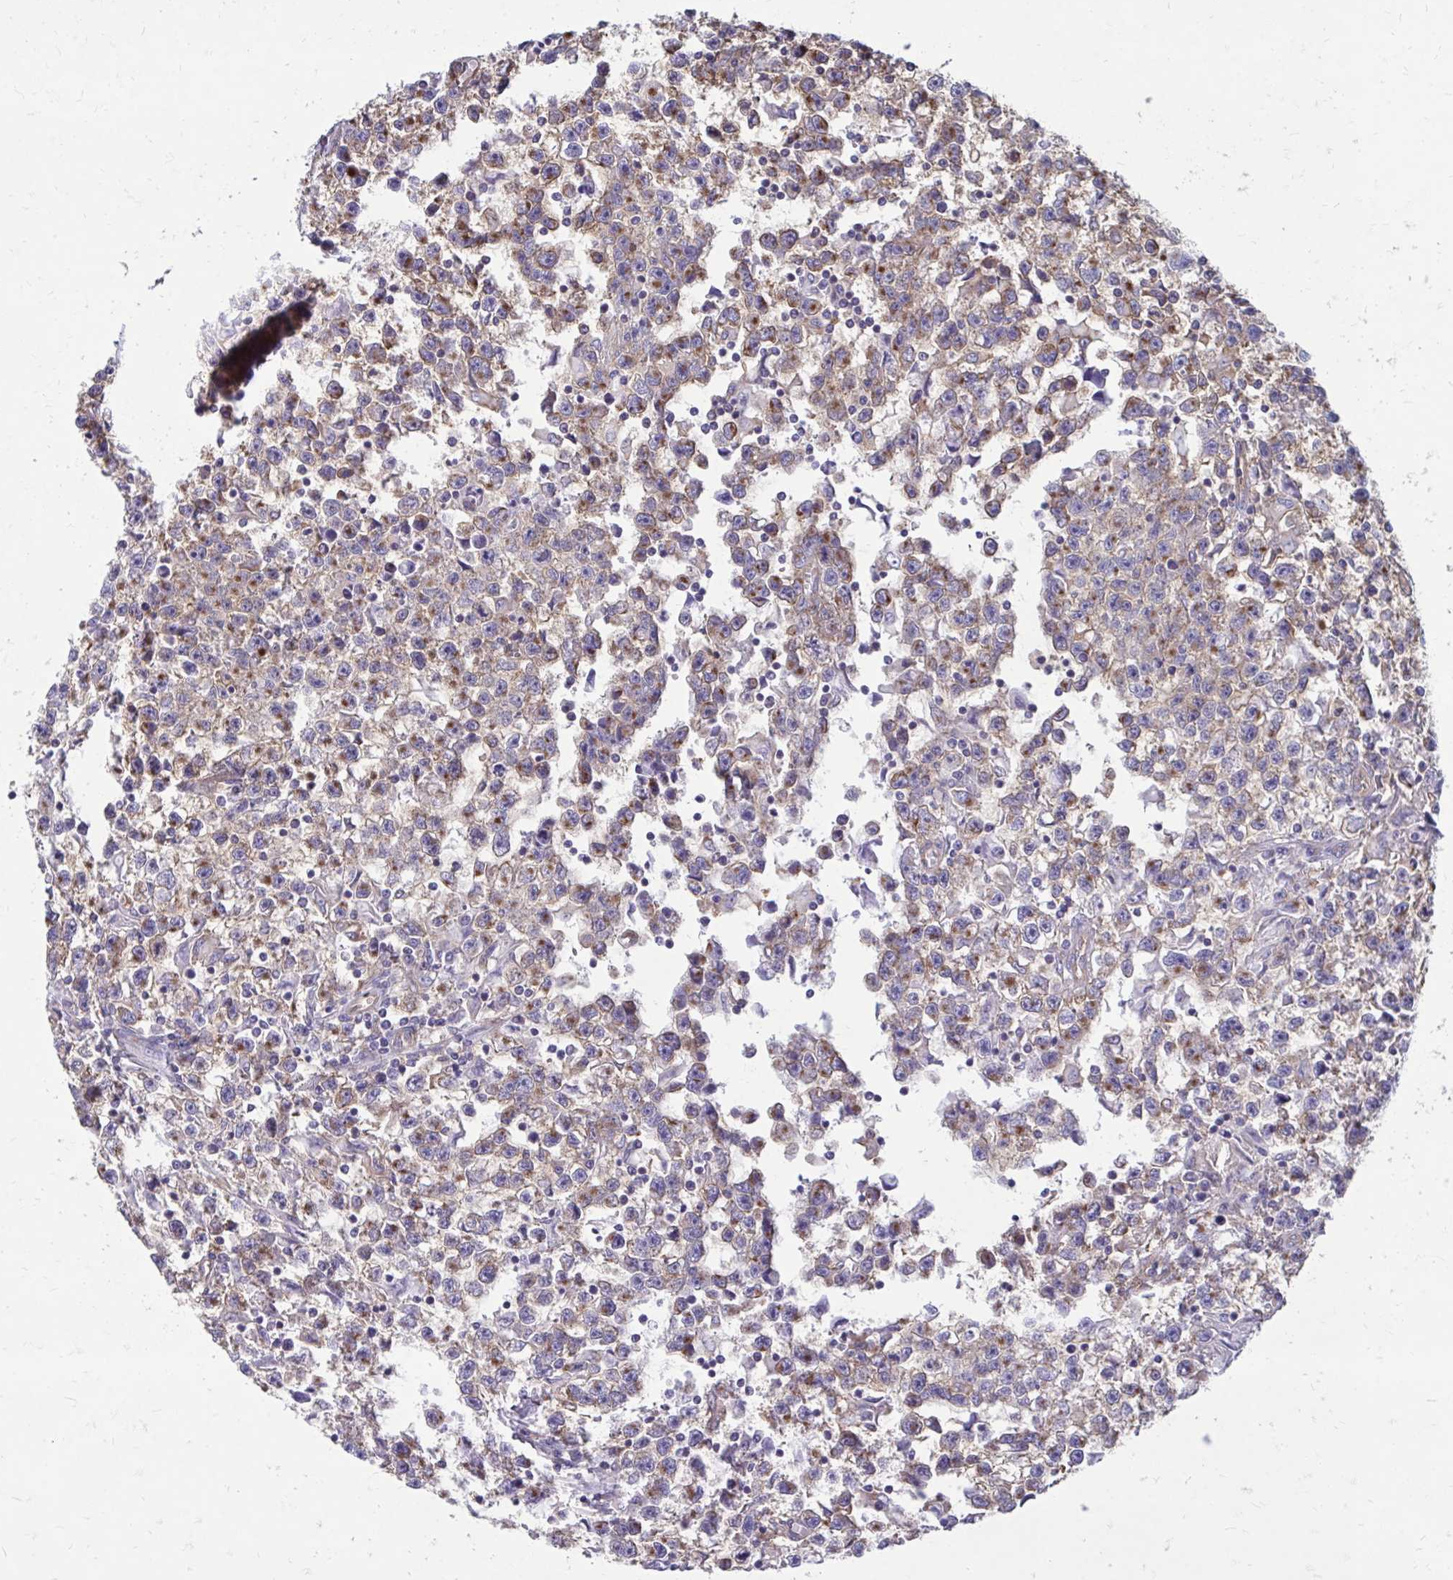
{"staining": {"intensity": "moderate", "quantity": "25%-75%", "location": "cytoplasmic/membranous"}, "tissue": "testis cancer", "cell_type": "Tumor cells", "image_type": "cancer", "snomed": [{"axis": "morphology", "description": "Seminoma, NOS"}, {"axis": "topography", "description": "Testis"}], "caption": "High-power microscopy captured an IHC histopathology image of seminoma (testis), revealing moderate cytoplasmic/membranous positivity in approximately 25%-75% of tumor cells.", "gene": "CLTA", "patient": {"sex": "male", "age": 31}}